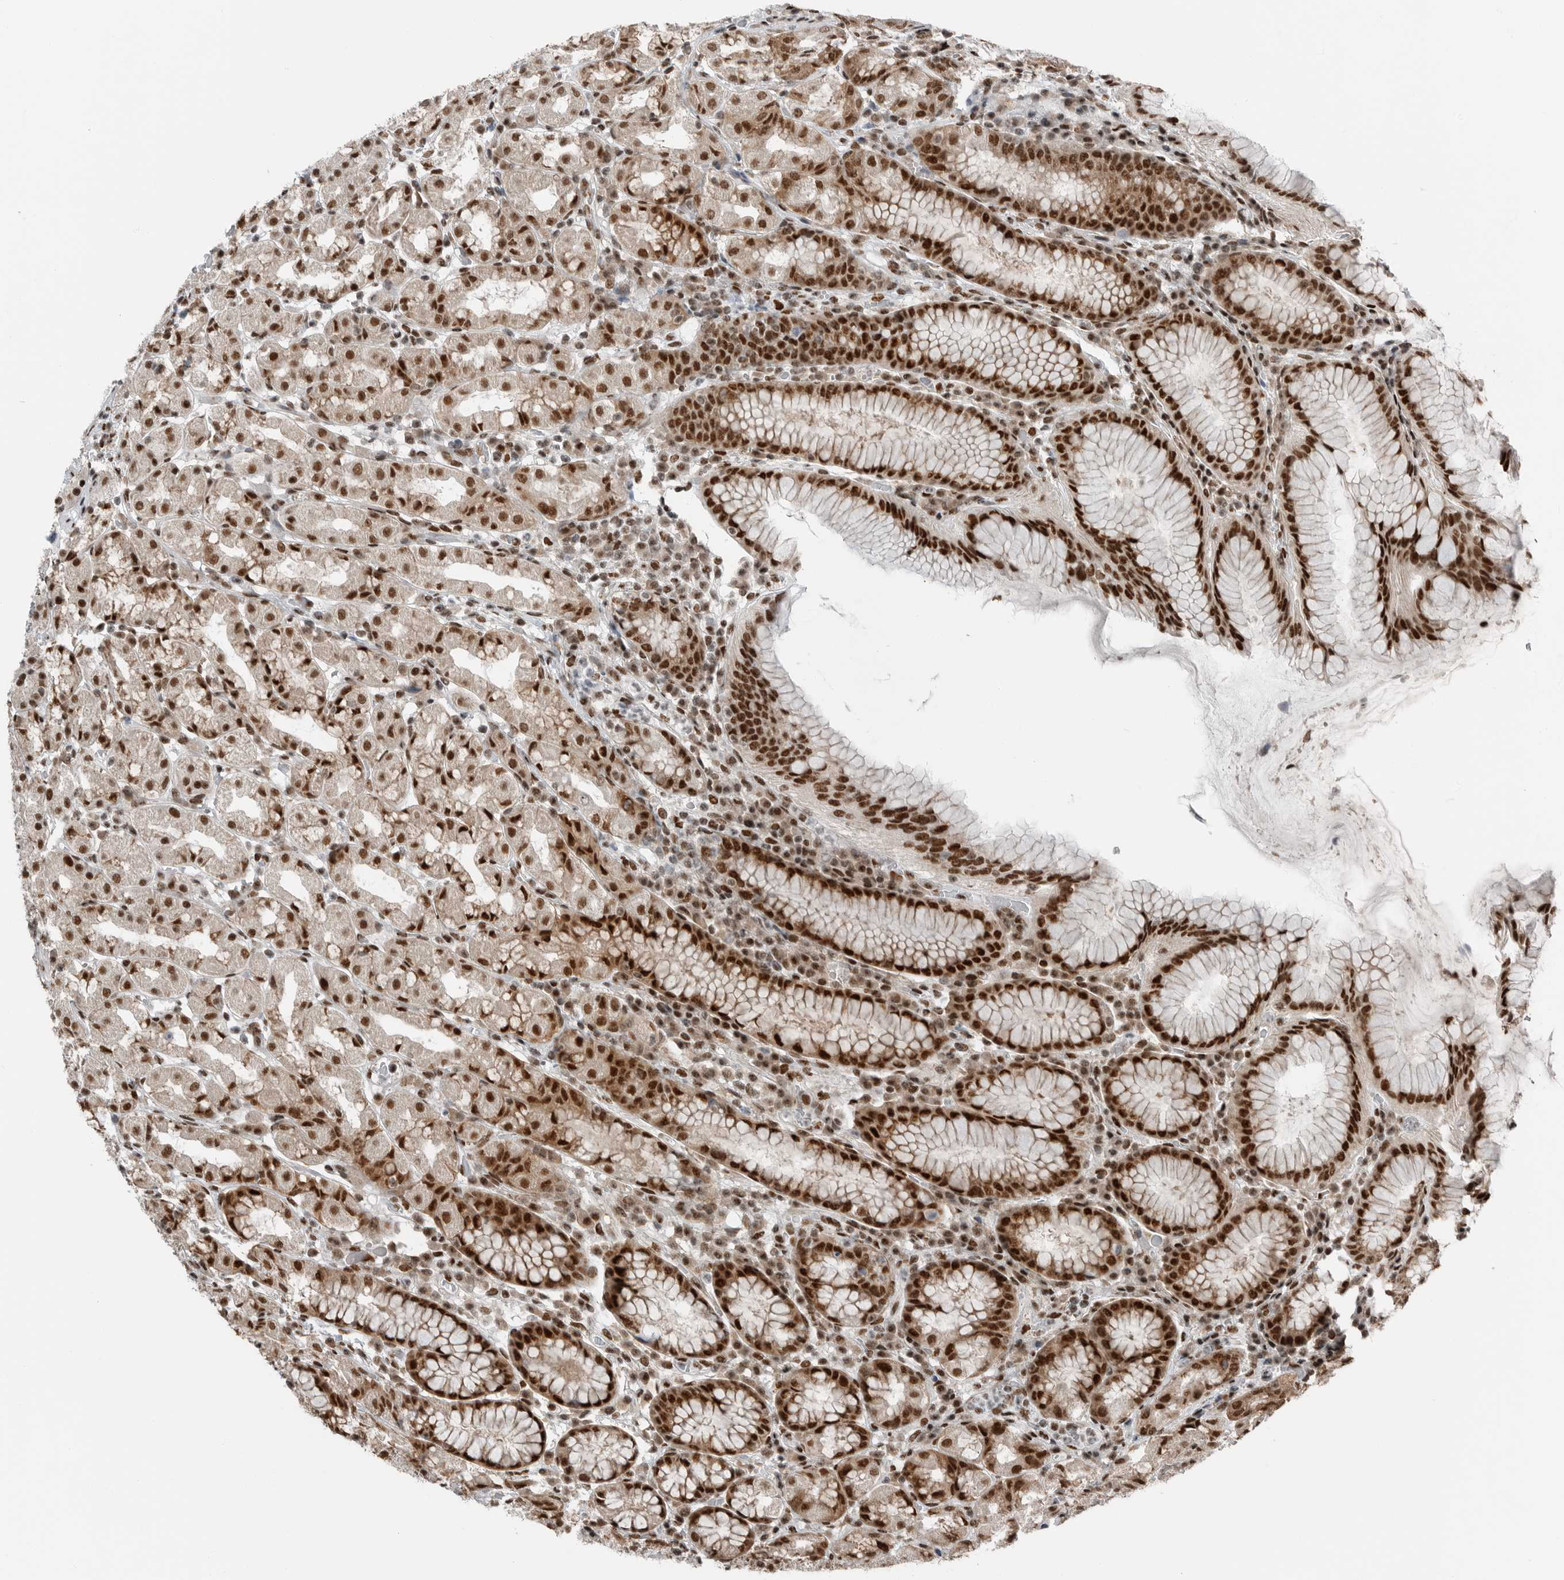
{"staining": {"intensity": "strong", "quantity": ">75%", "location": "cytoplasmic/membranous,nuclear"}, "tissue": "stomach", "cell_type": "Glandular cells", "image_type": "normal", "snomed": [{"axis": "morphology", "description": "Normal tissue, NOS"}, {"axis": "topography", "description": "Stomach, lower"}], "caption": "Glandular cells exhibit high levels of strong cytoplasmic/membranous,nuclear staining in about >75% of cells in benign stomach. Using DAB (3,3'-diaminobenzidine) (brown) and hematoxylin (blue) stains, captured at high magnification using brightfield microscopy.", "gene": "BLZF1", "patient": {"sex": "female", "age": 56}}